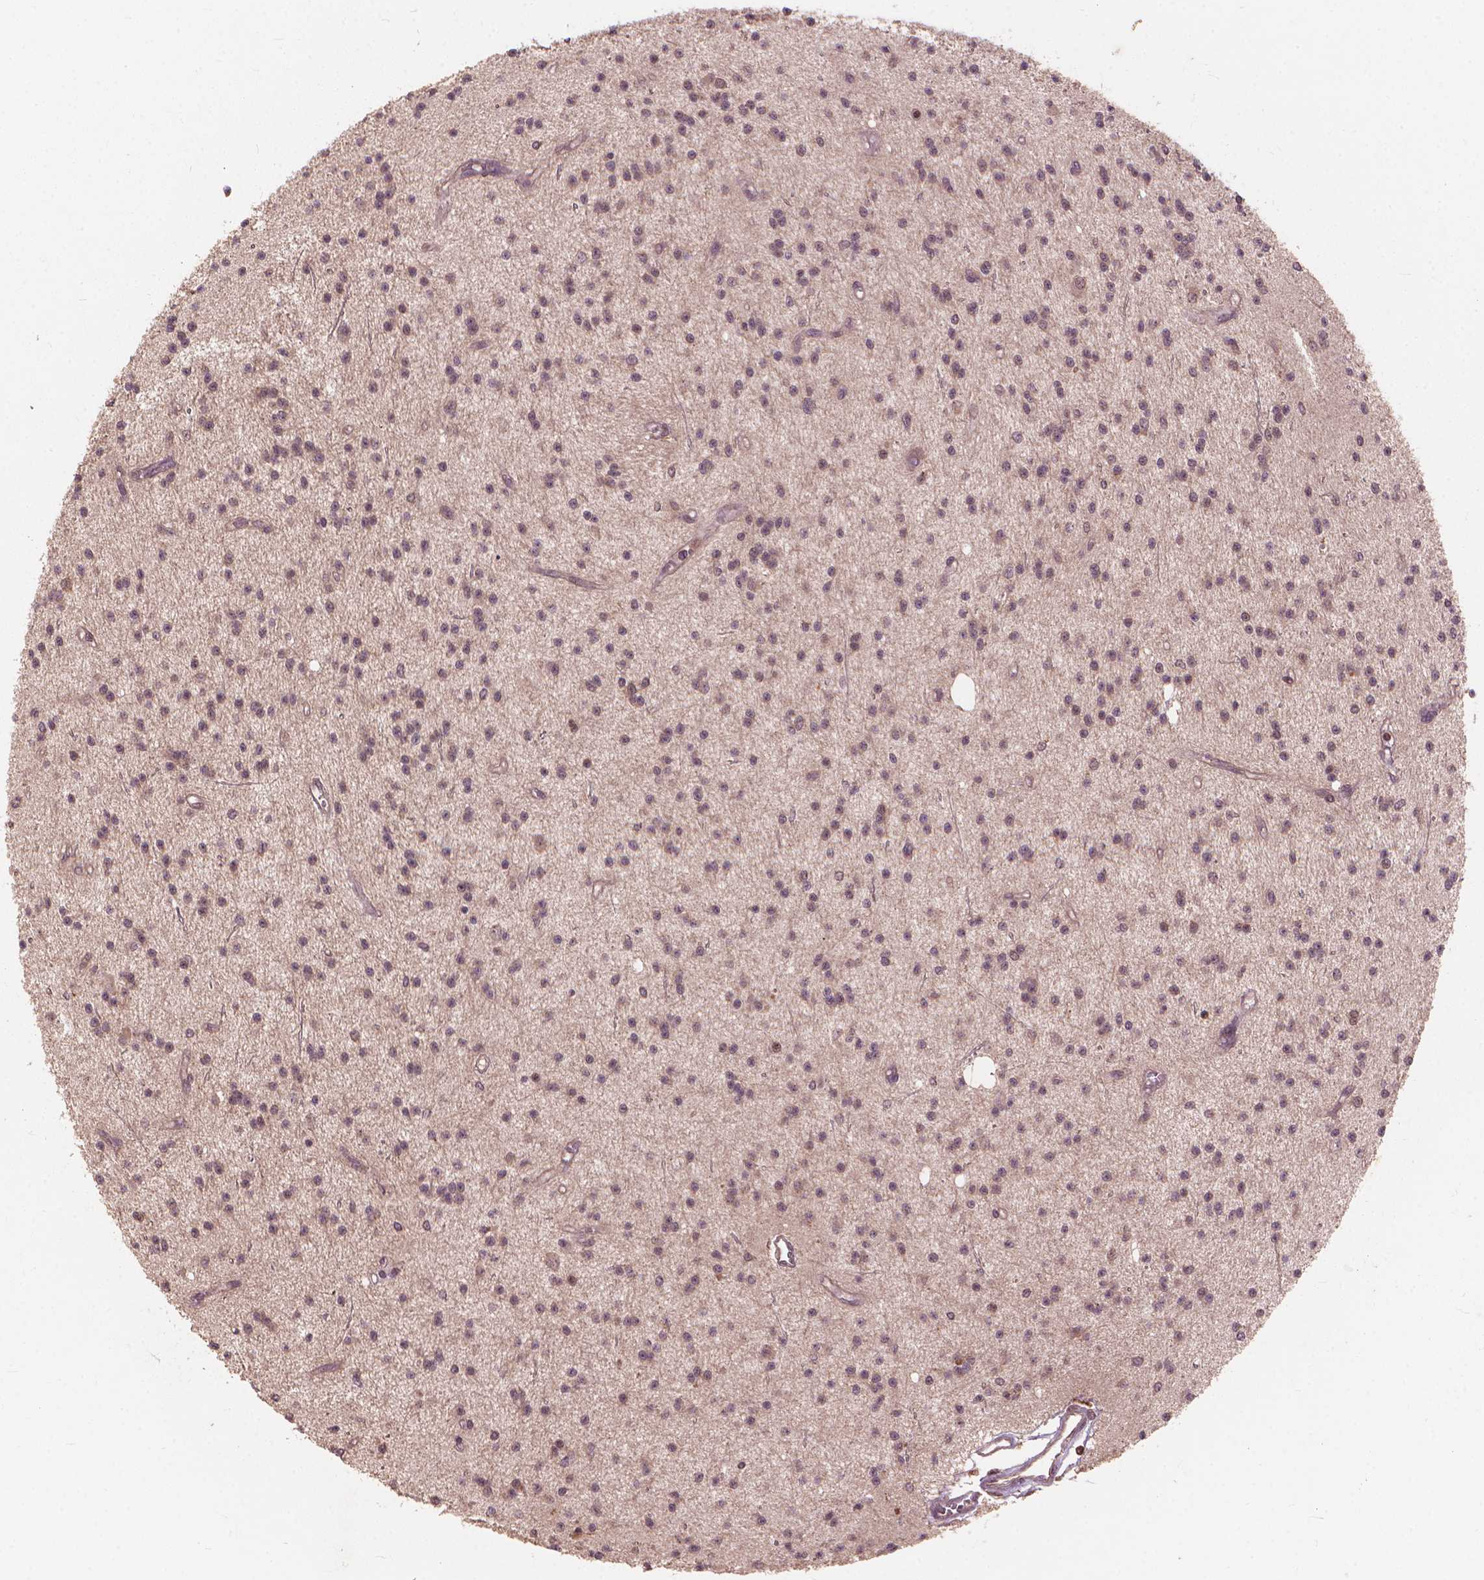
{"staining": {"intensity": "moderate", "quantity": ">75%", "location": "nuclear"}, "tissue": "glioma", "cell_type": "Tumor cells", "image_type": "cancer", "snomed": [{"axis": "morphology", "description": "Glioma, malignant, Low grade"}, {"axis": "topography", "description": "Brain"}], "caption": "The immunohistochemical stain labels moderate nuclear staining in tumor cells of malignant glioma (low-grade) tissue.", "gene": "SSU72", "patient": {"sex": "male", "age": 27}}